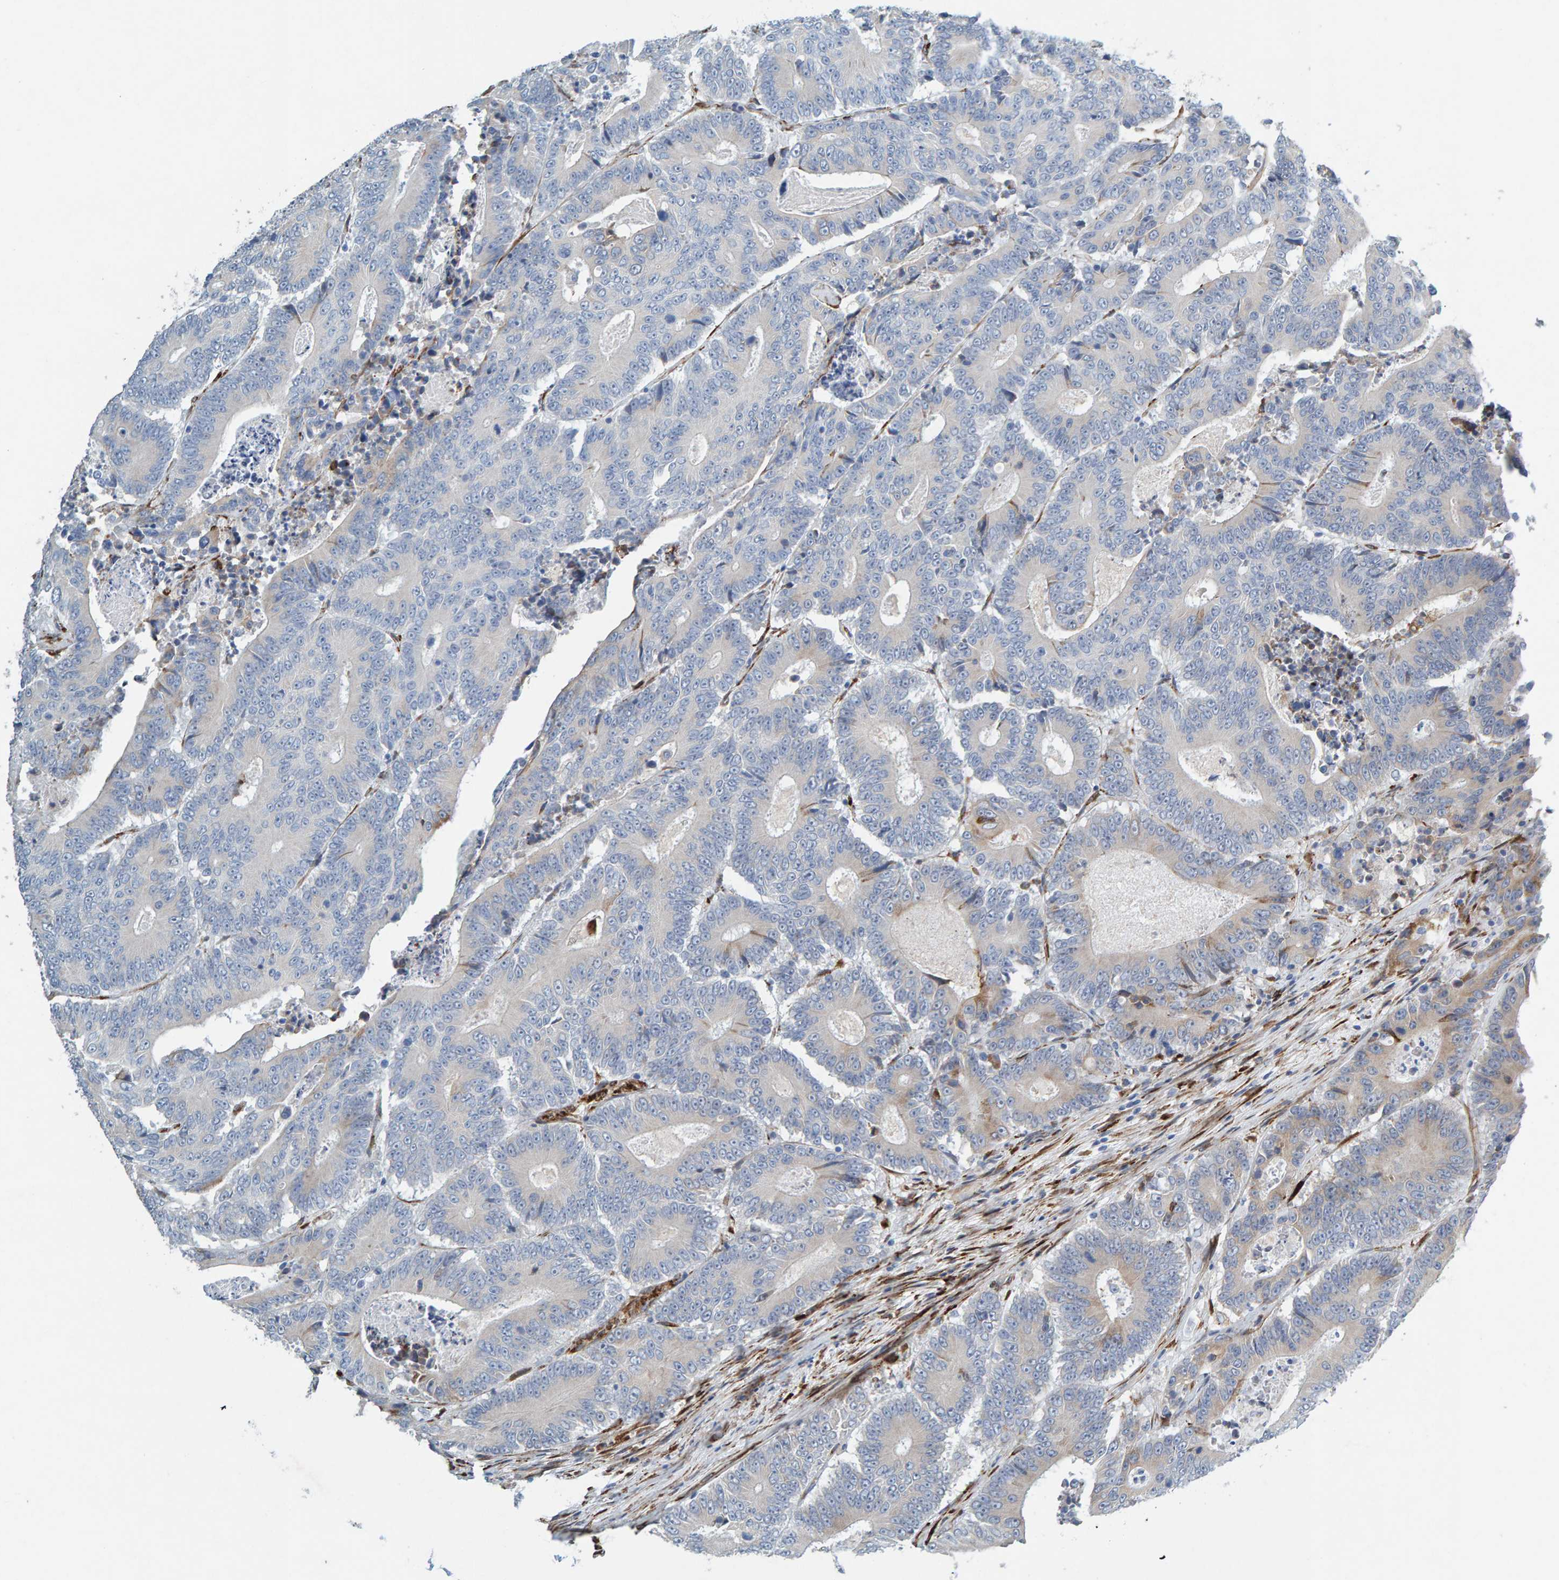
{"staining": {"intensity": "negative", "quantity": "none", "location": "none"}, "tissue": "colorectal cancer", "cell_type": "Tumor cells", "image_type": "cancer", "snomed": [{"axis": "morphology", "description": "Adenocarcinoma, NOS"}, {"axis": "topography", "description": "Colon"}], "caption": "The photomicrograph shows no significant staining in tumor cells of colorectal cancer (adenocarcinoma).", "gene": "MMP16", "patient": {"sex": "male", "age": 83}}